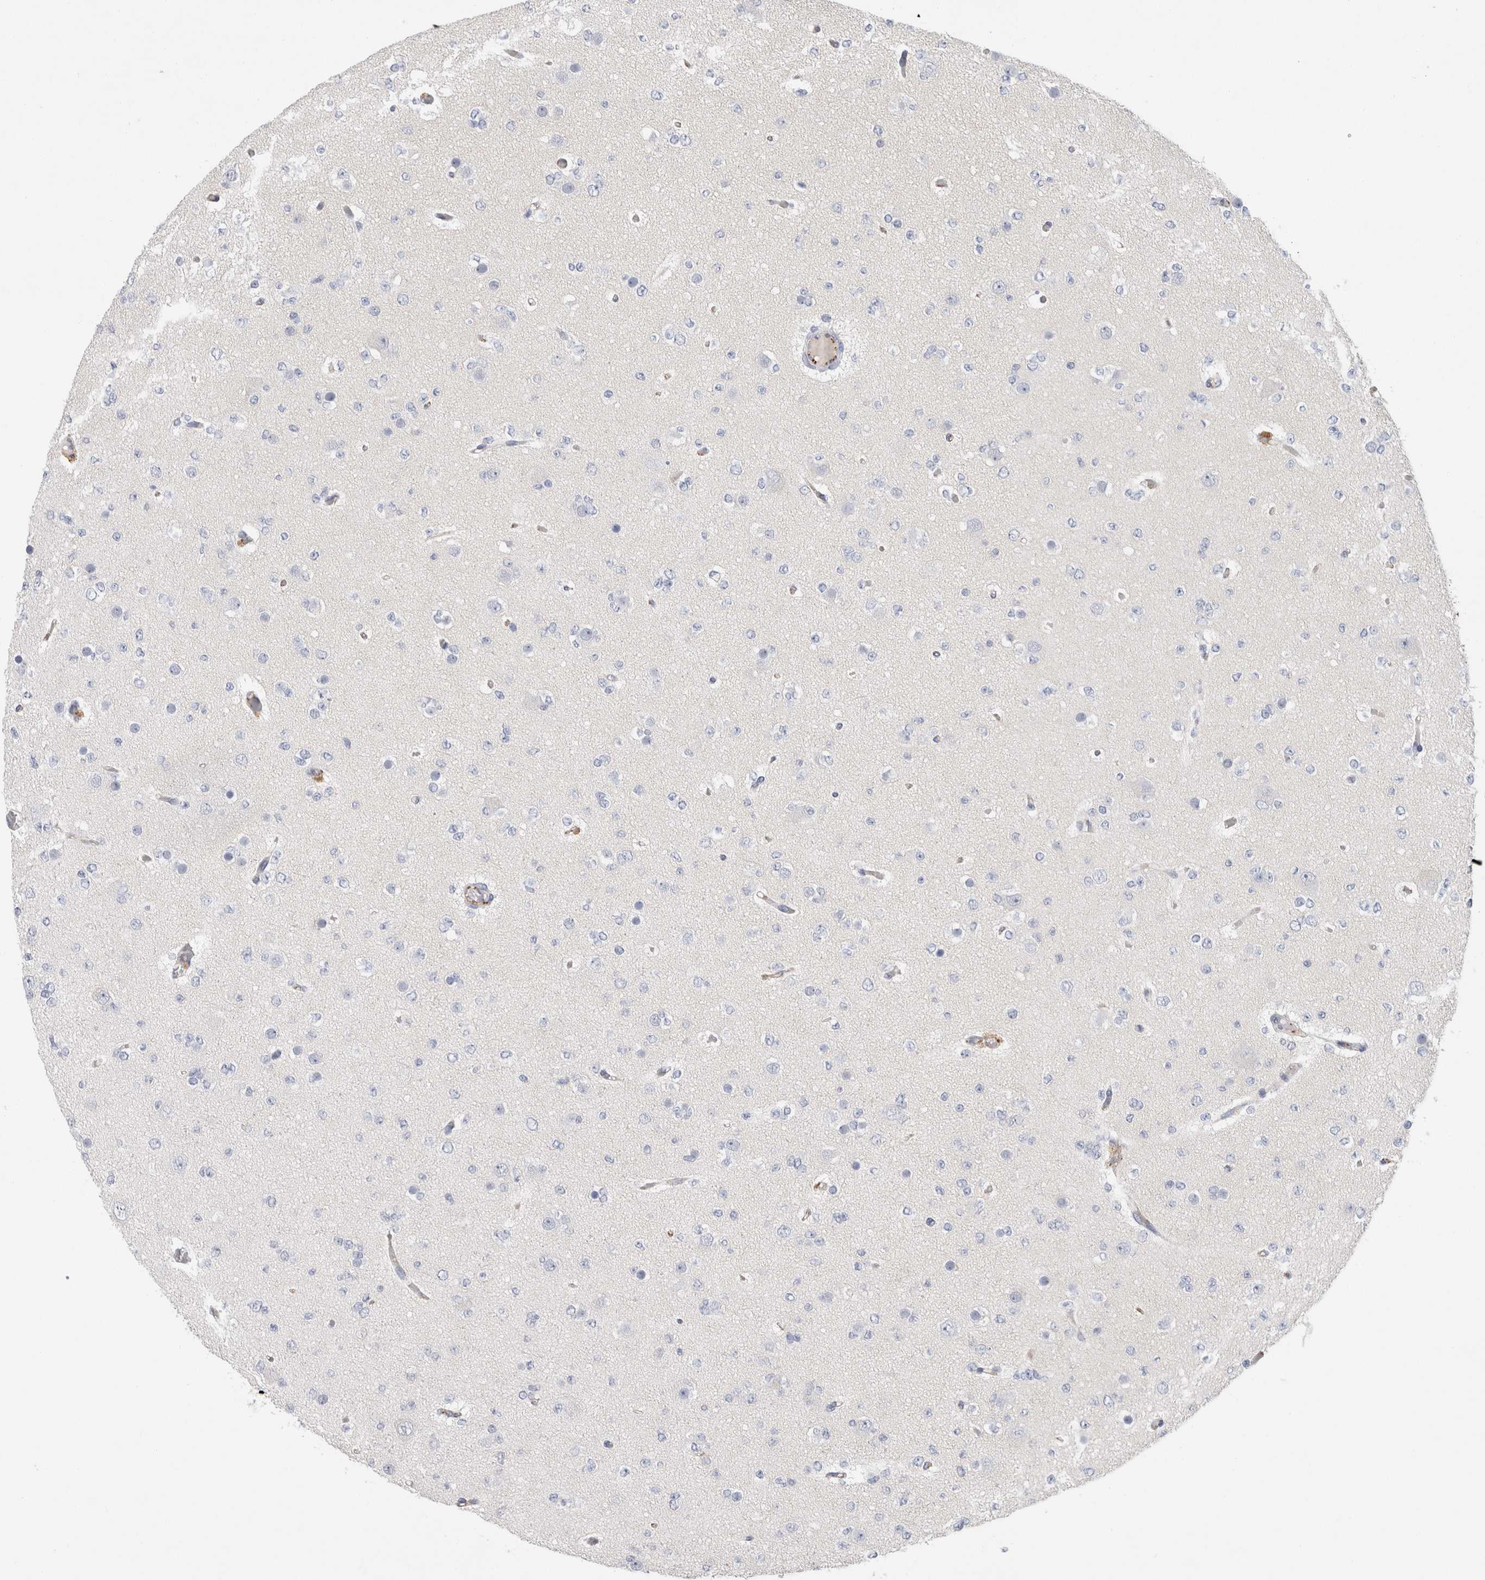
{"staining": {"intensity": "negative", "quantity": "none", "location": "none"}, "tissue": "glioma", "cell_type": "Tumor cells", "image_type": "cancer", "snomed": [{"axis": "morphology", "description": "Glioma, malignant, Low grade"}, {"axis": "topography", "description": "Brain"}], "caption": "This is a photomicrograph of immunohistochemistry (IHC) staining of glioma, which shows no expression in tumor cells.", "gene": "IARS2", "patient": {"sex": "female", "age": 22}}